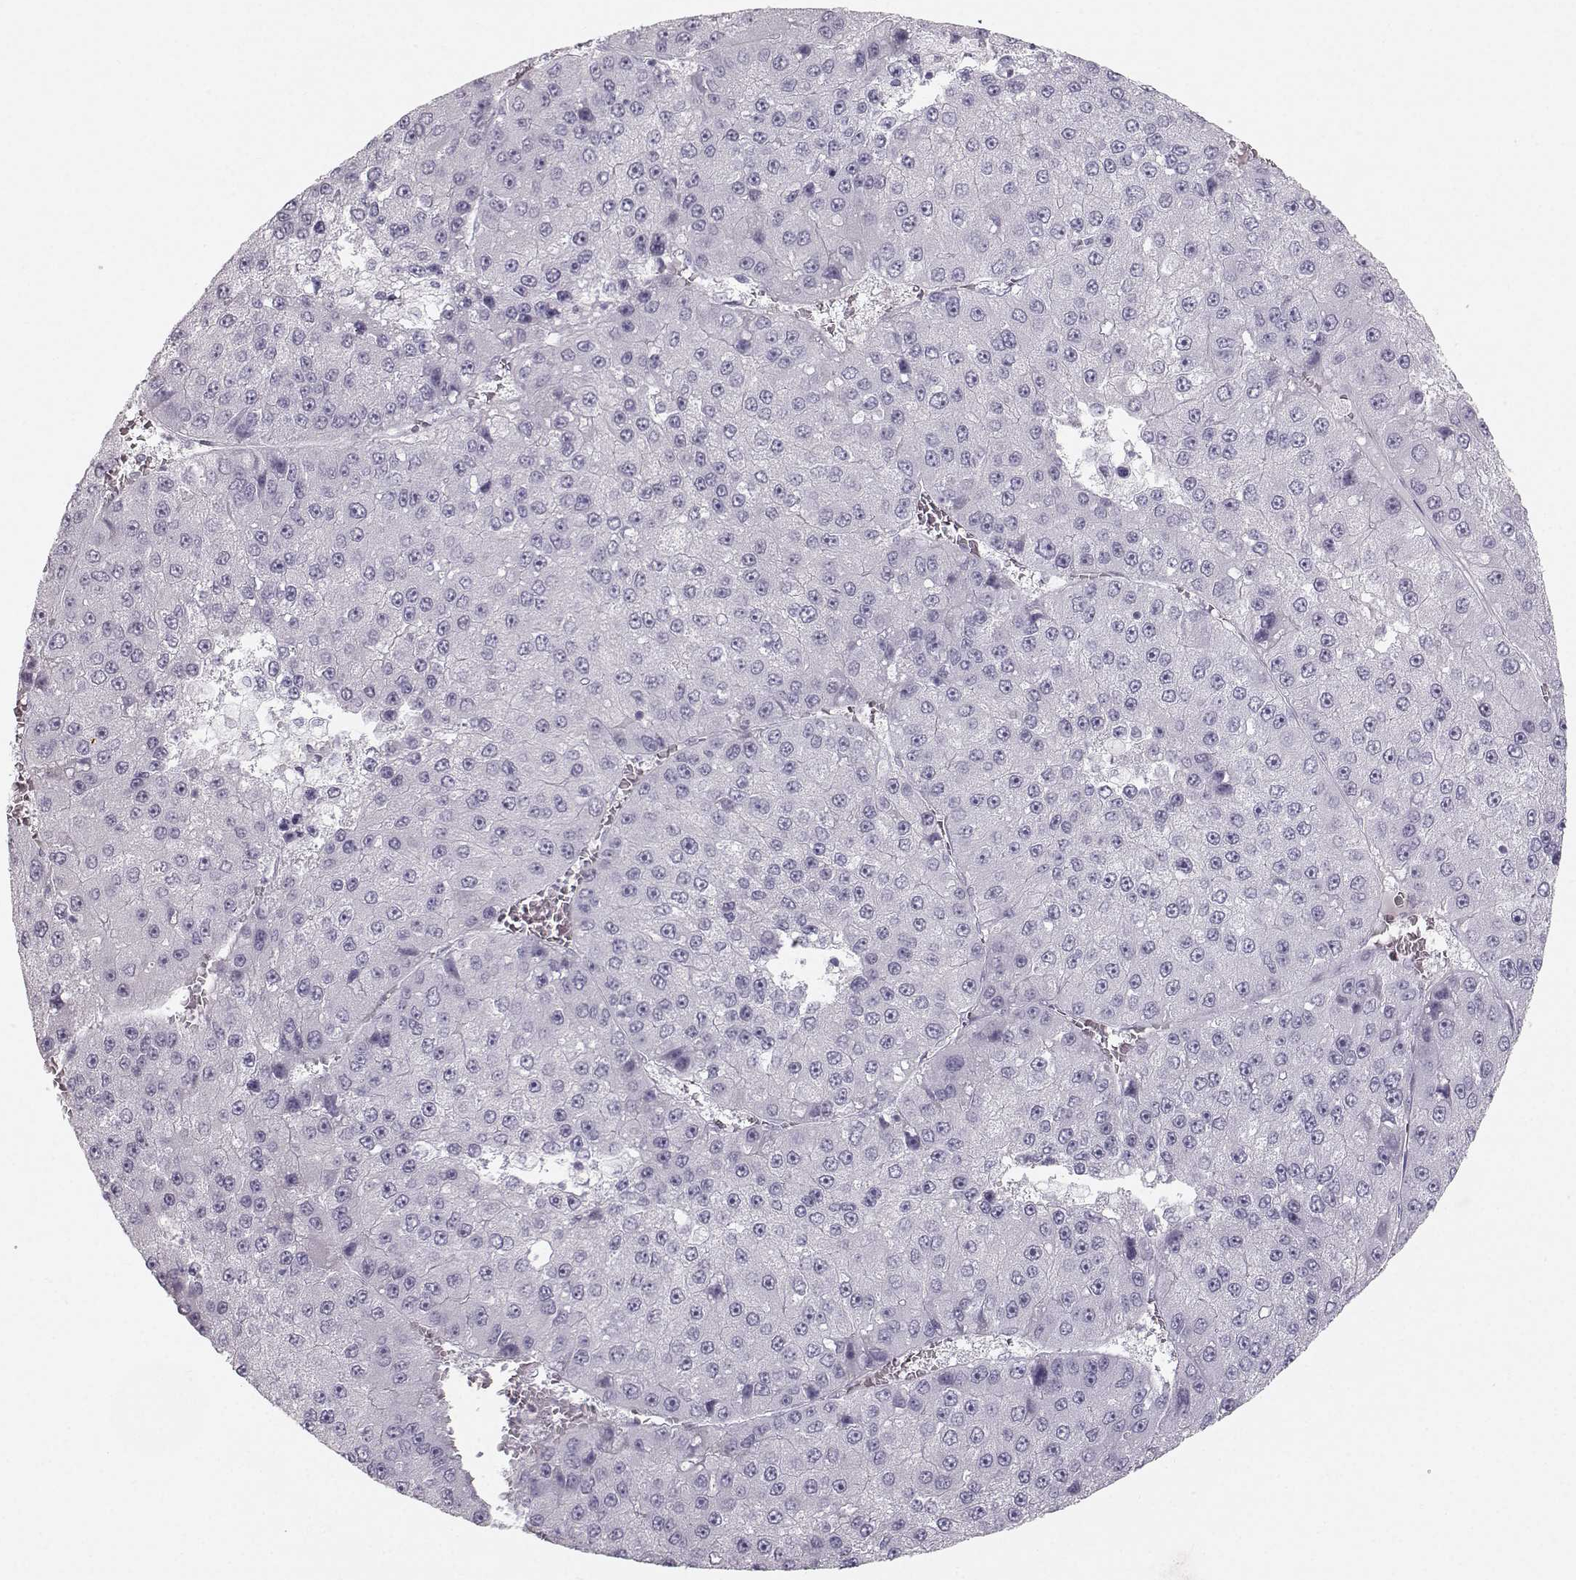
{"staining": {"intensity": "negative", "quantity": "none", "location": "none"}, "tissue": "liver cancer", "cell_type": "Tumor cells", "image_type": "cancer", "snomed": [{"axis": "morphology", "description": "Carcinoma, Hepatocellular, NOS"}, {"axis": "topography", "description": "Liver"}], "caption": "This is an IHC image of hepatocellular carcinoma (liver). There is no expression in tumor cells.", "gene": "CASR", "patient": {"sex": "female", "age": 73}}